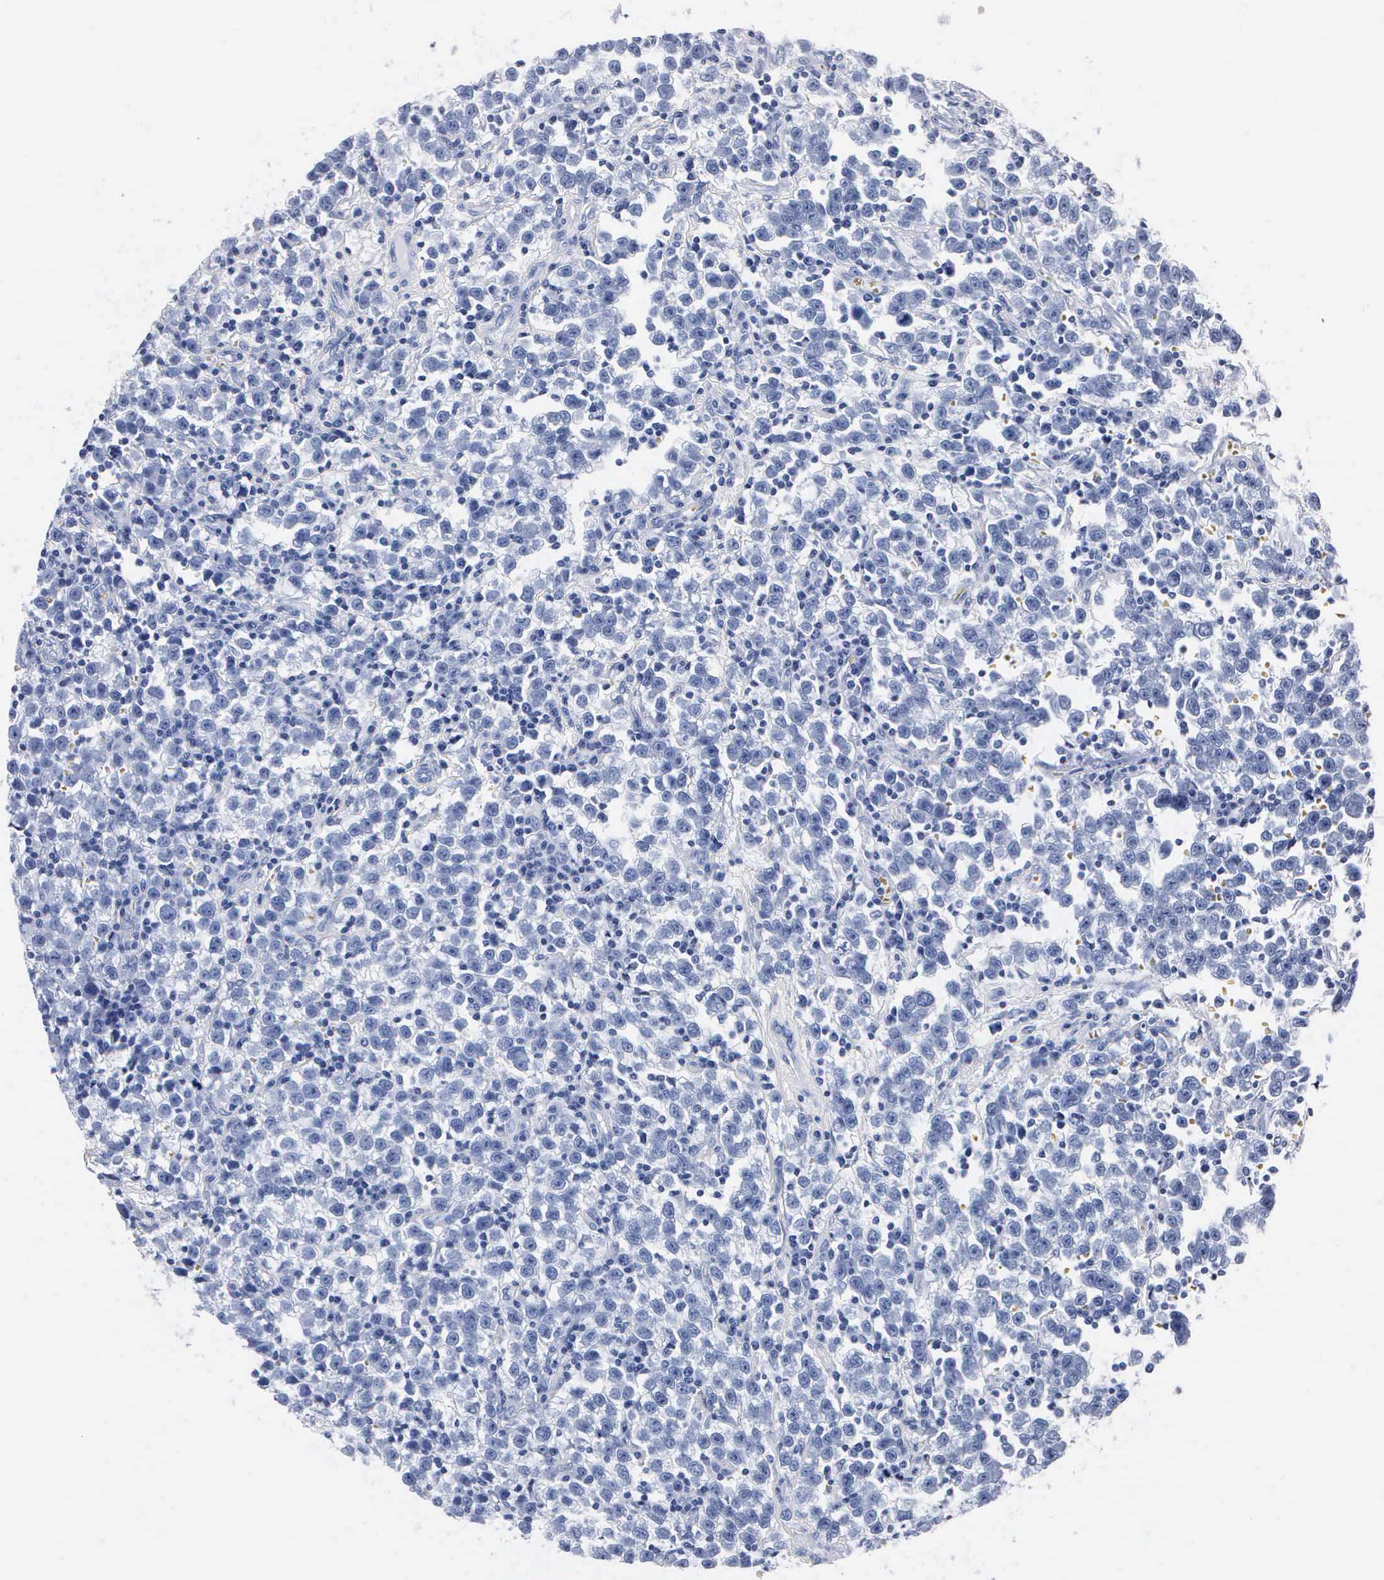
{"staining": {"intensity": "negative", "quantity": "none", "location": "none"}, "tissue": "testis cancer", "cell_type": "Tumor cells", "image_type": "cancer", "snomed": [{"axis": "morphology", "description": "Seminoma, NOS"}, {"axis": "topography", "description": "Testis"}], "caption": "High power microscopy micrograph of an IHC photomicrograph of testis cancer, revealing no significant positivity in tumor cells.", "gene": "MB", "patient": {"sex": "male", "age": 35}}